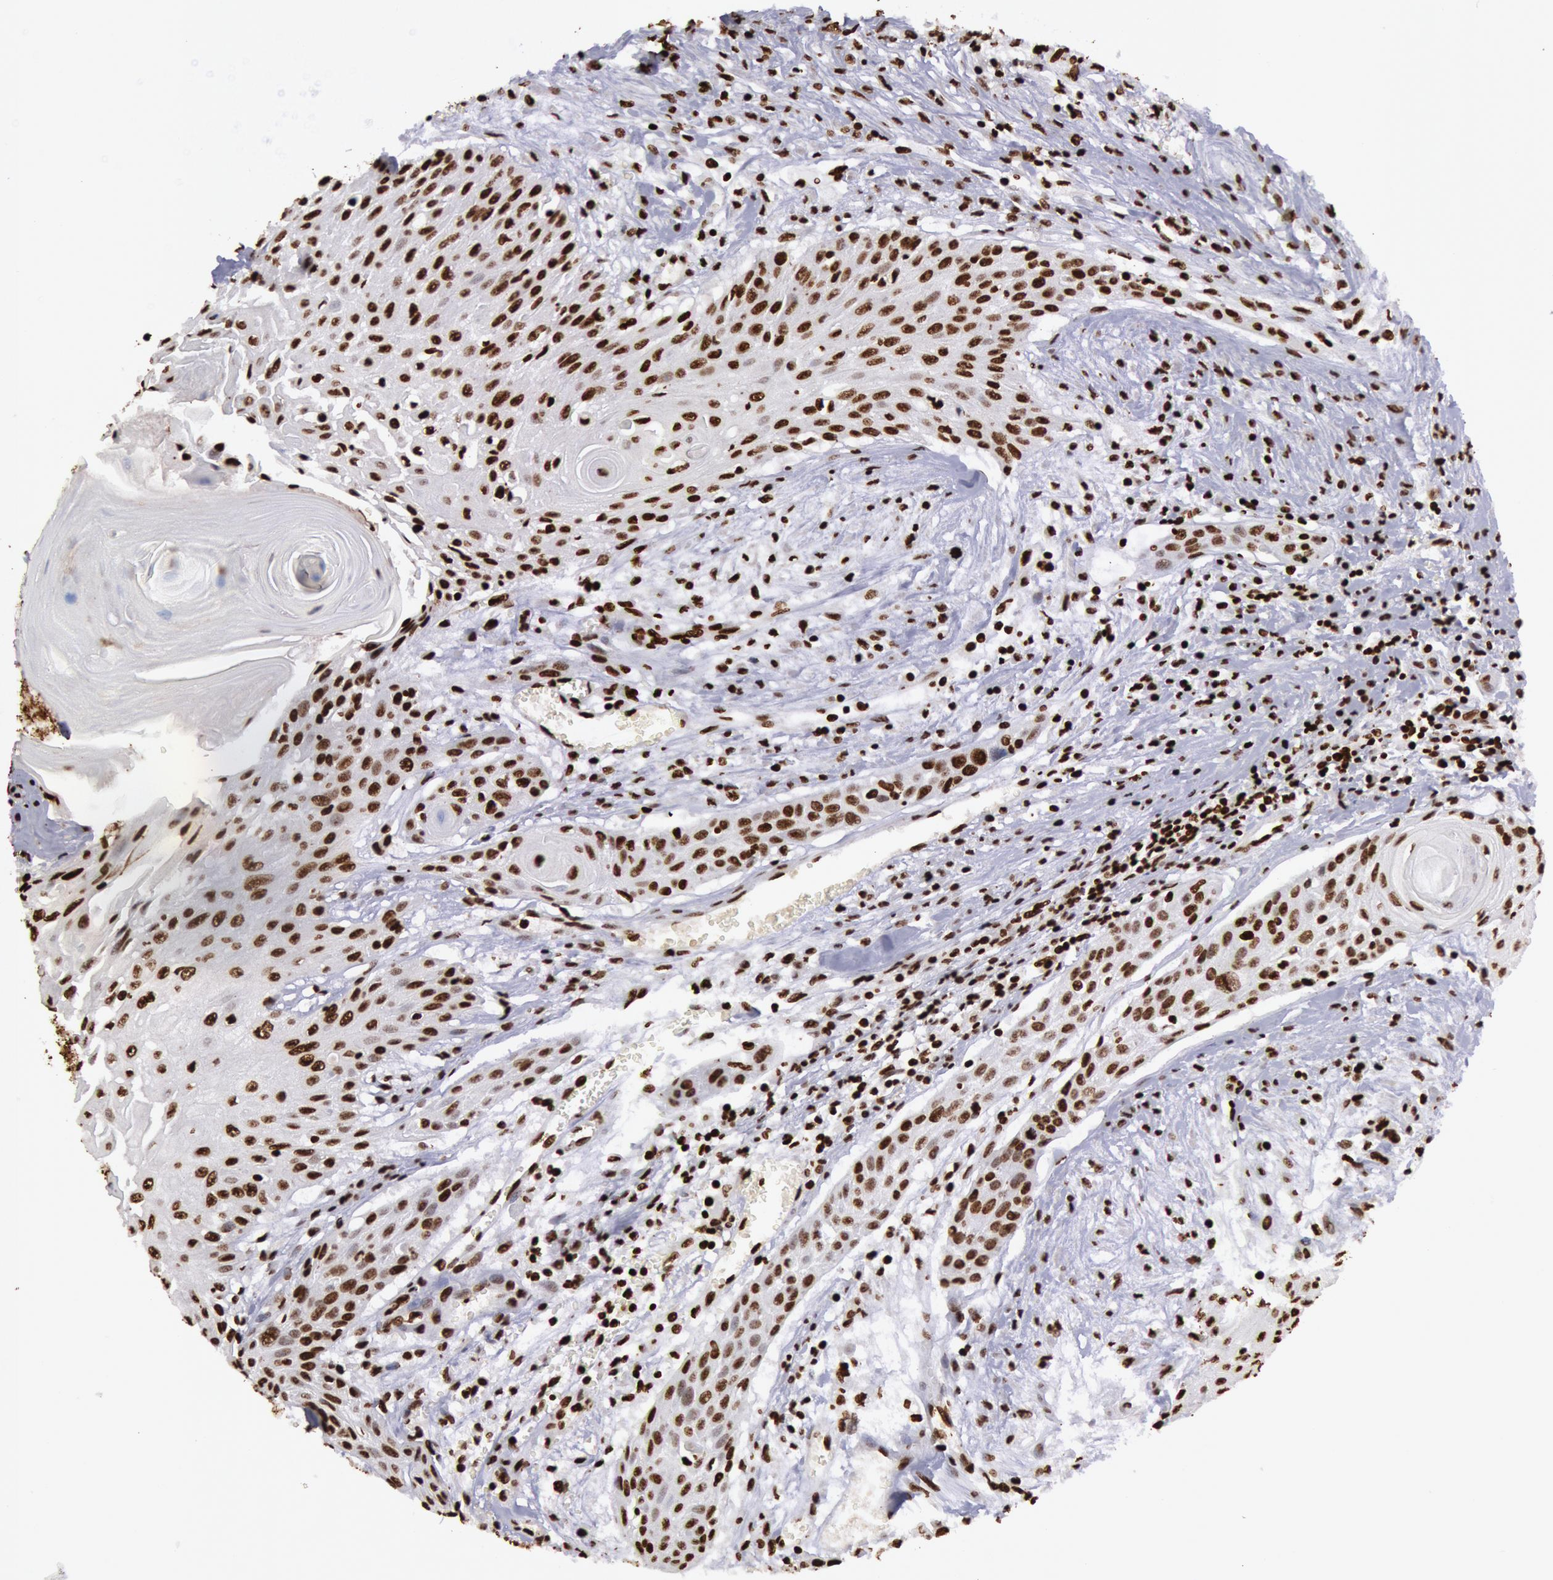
{"staining": {"intensity": "strong", "quantity": ">75%", "location": "nuclear"}, "tissue": "head and neck cancer", "cell_type": "Tumor cells", "image_type": "cancer", "snomed": [{"axis": "morphology", "description": "Squamous cell carcinoma, NOS"}, {"axis": "morphology", "description": "Squamous cell carcinoma, metastatic, NOS"}, {"axis": "topography", "description": "Lymph node"}, {"axis": "topography", "description": "Salivary gland"}, {"axis": "topography", "description": "Head-Neck"}], "caption": "This is an image of immunohistochemistry (IHC) staining of head and neck metastatic squamous cell carcinoma, which shows strong expression in the nuclear of tumor cells.", "gene": "H3-4", "patient": {"sex": "female", "age": 74}}